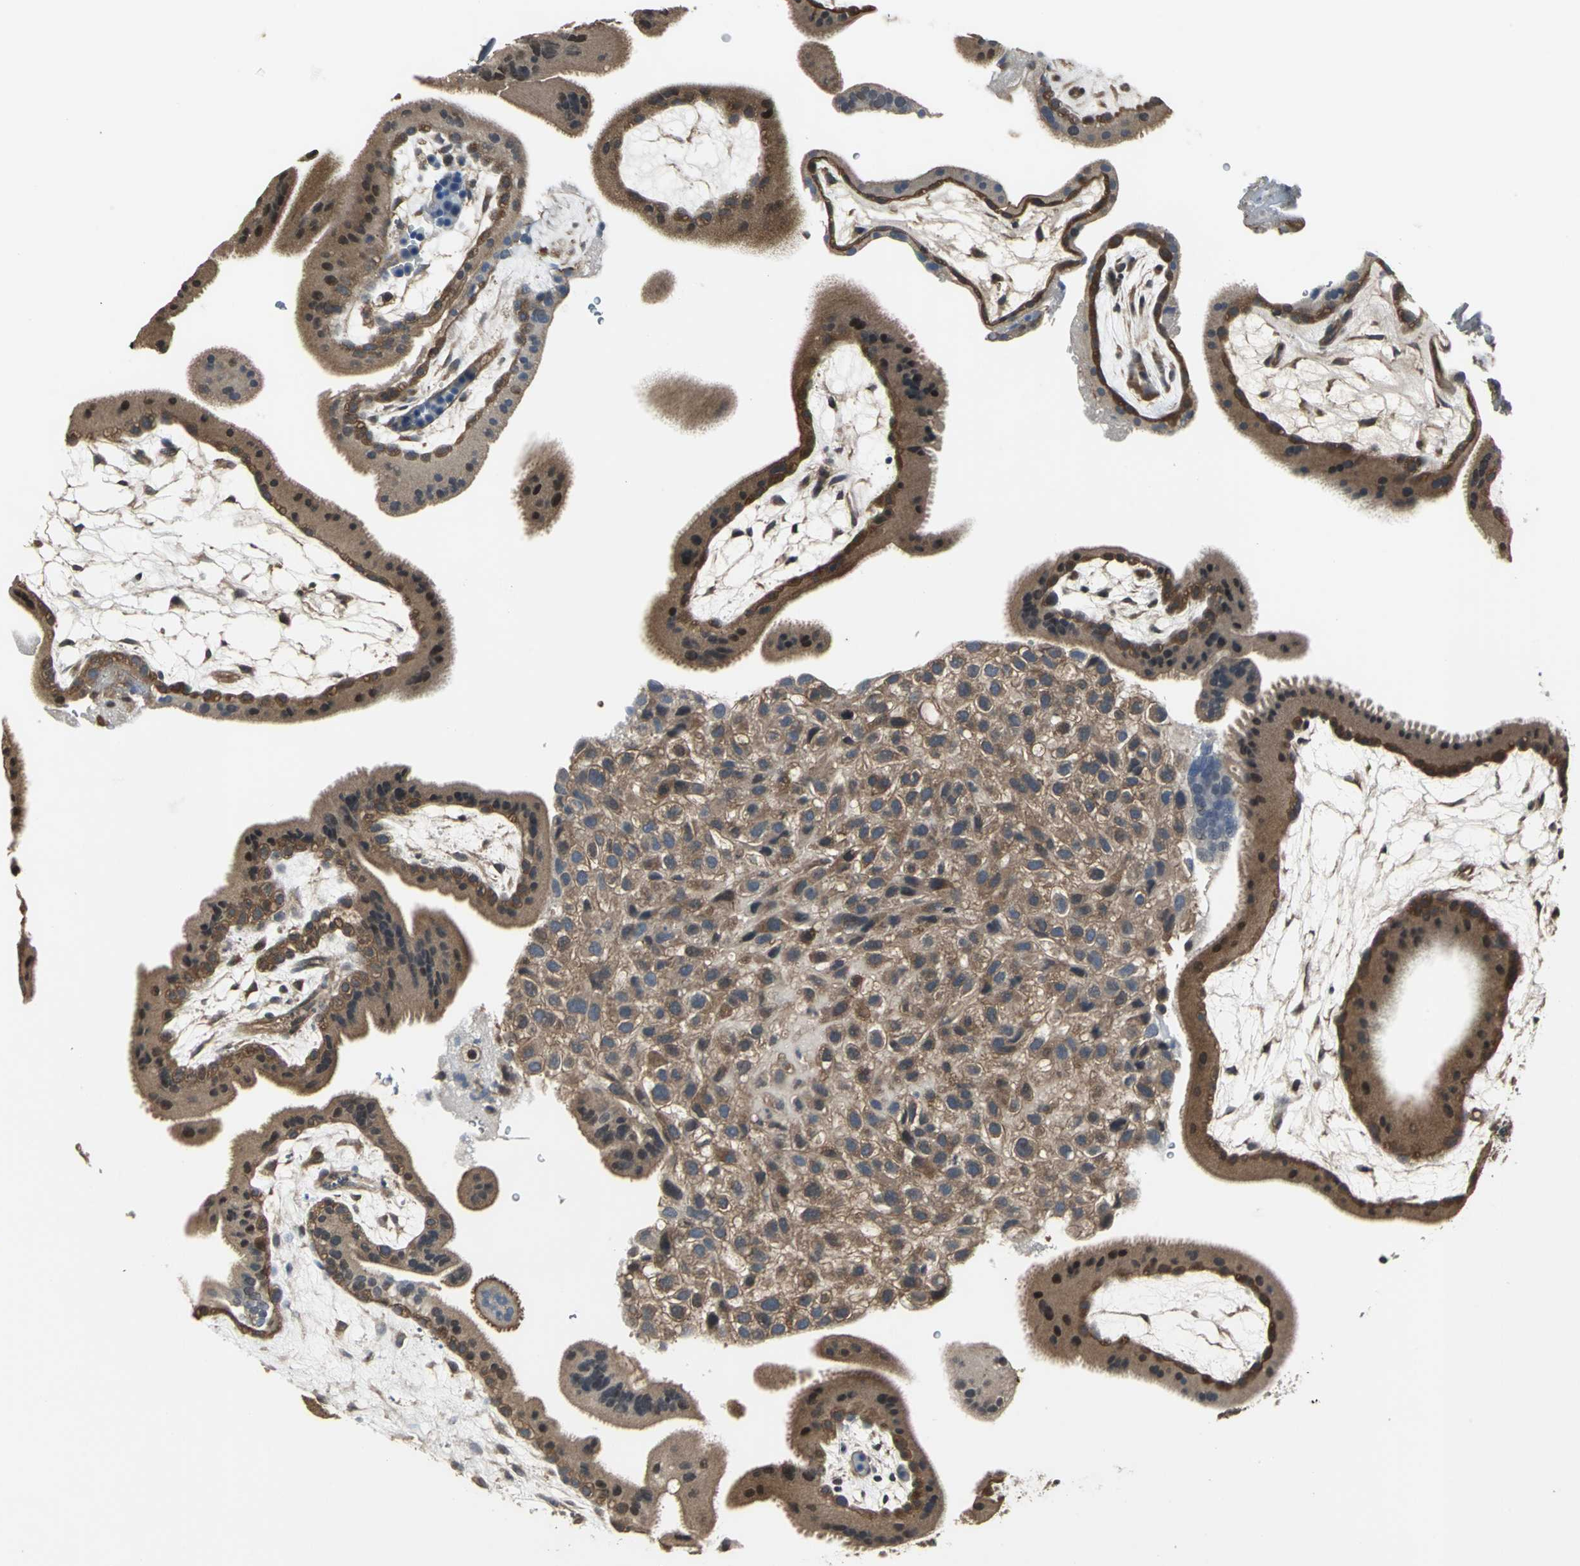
{"staining": {"intensity": "moderate", "quantity": ">75%", "location": "cytoplasmic/membranous"}, "tissue": "placenta", "cell_type": "Decidual cells", "image_type": "normal", "snomed": [{"axis": "morphology", "description": "Normal tissue, NOS"}, {"axis": "topography", "description": "Placenta"}], "caption": "Immunohistochemical staining of benign placenta reveals moderate cytoplasmic/membranous protein positivity in about >75% of decidual cells. Nuclei are stained in blue.", "gene": "PFDN1", "patient": {"sex": "female", "age": 19}}